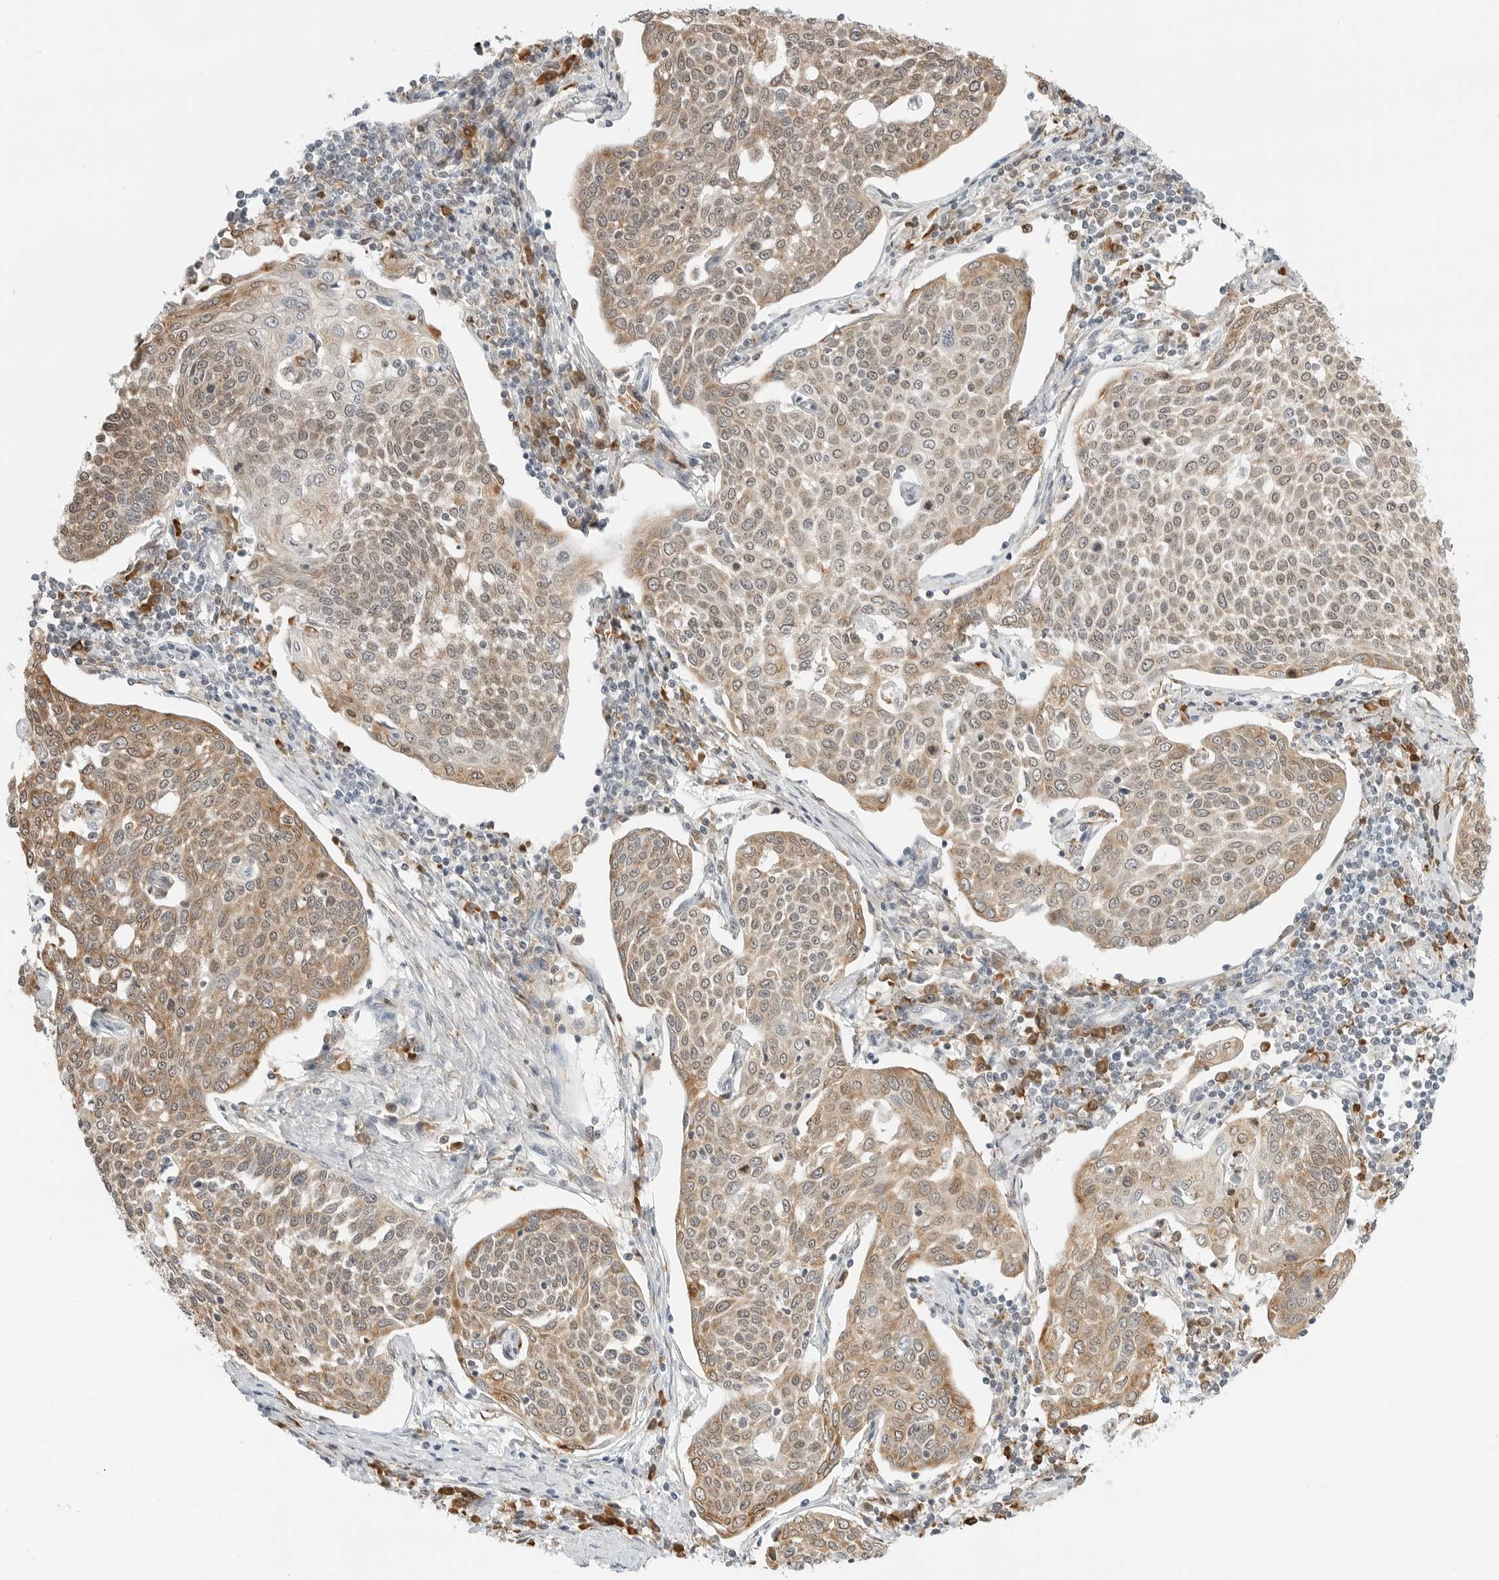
{"staining": {"intensity": "weak", "quantity": ">75%", "location": "cytoplasmic/membranous"}, "tissue": "cervical cancer", "cell_type": "Tumor cells", "image_type": "cancer", "snomed": [{"axis": "morphology", "description": "Squamous cell carcinoma, NOS"}, {"axis": "topography", "description": "Cervix"}], "caption": "Immunohistochemistry of human cervical squamous cell carcinoma demonstrates low levels of weak cytoplasmic/membranous staining in approximately >75% of tumor cells. (DAB IHC, brown staining for protein, blue staining for nuclei).", "gene": "THEM4", "patient": {"sex": "female", "age": 34}}